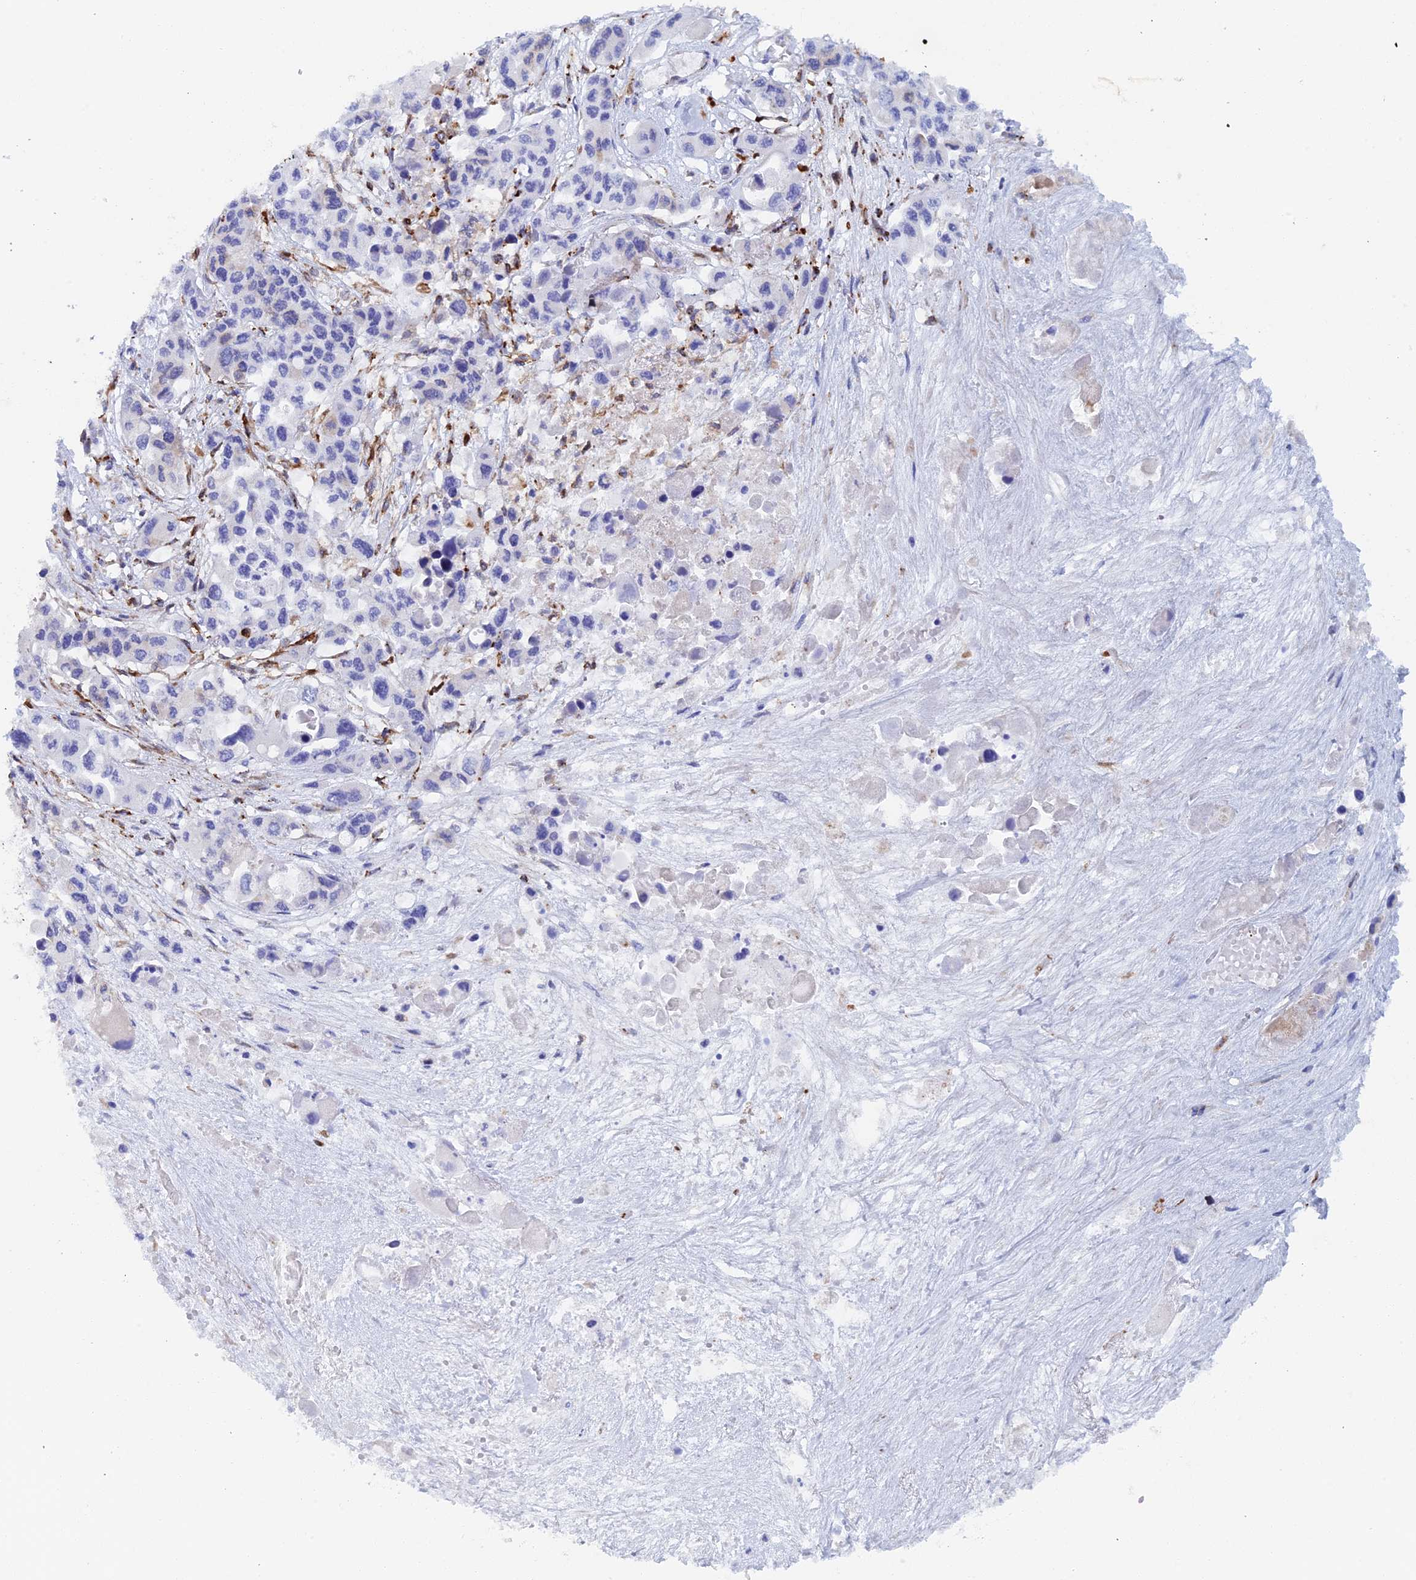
{"staining": {"intensity": "negative", "quantity": "none", "location": "none"}, "tissue": "pancreatic cancer", "cell_type": "Tumor cells", "image_type": "cancer", "snomed": [{"axis": "morphology", "description": "Adenocarcinoma, NOS"}, {"axis": "topography", "description": "Pancreas"}], "caption": "This is a micrograph of immunohistochemistry (IHC) staining of pancreatic cancer, which shows no expression in tumor cells. (DAB (3,3'-diaminobenzidine) IHC with hematoxylin counter stain).", "gene": "COG7", "patient": {"sex": "male", "age": 92}}